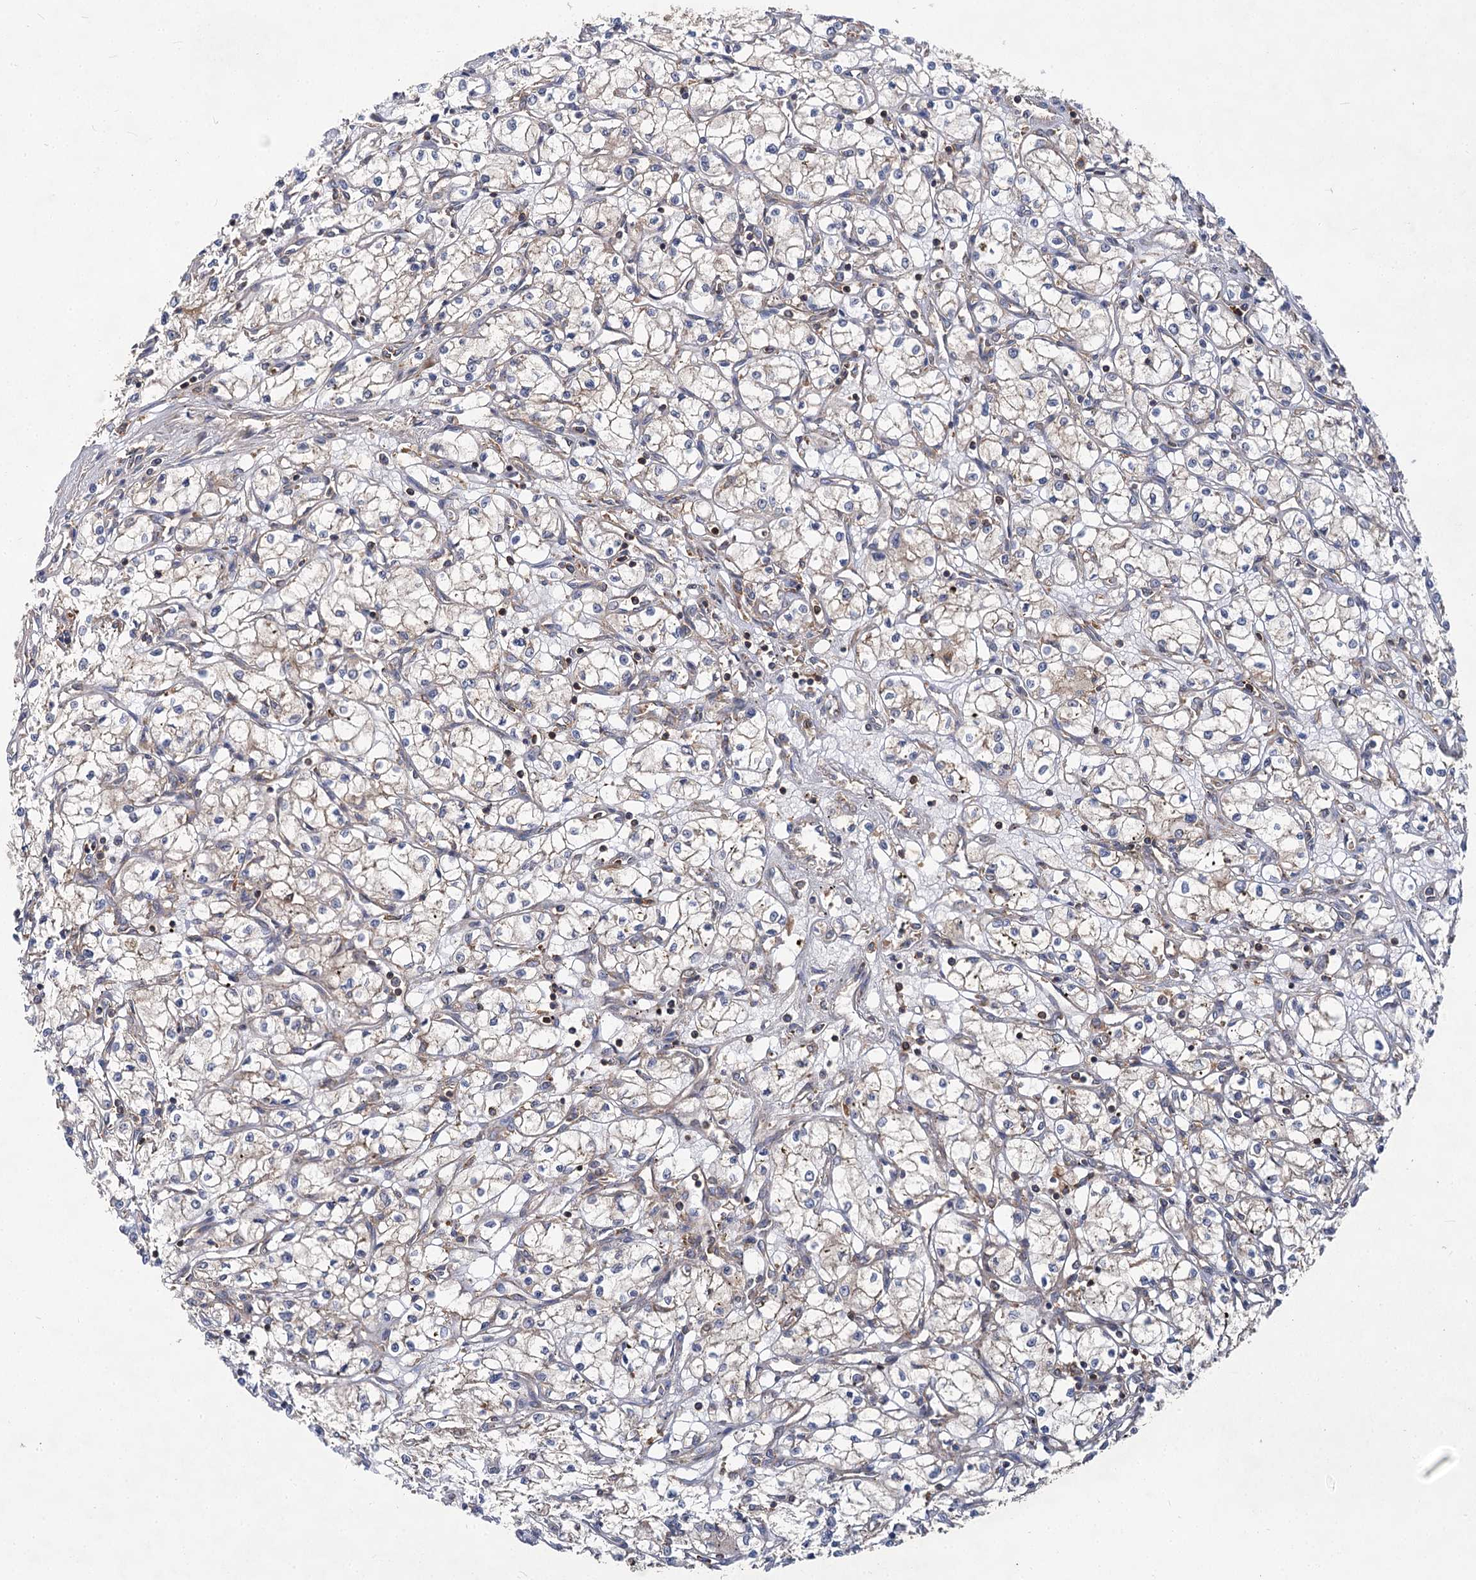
{"staining": {"intensity": "negative", "quantity": "none", "location": "none"}, "tissue": "renal cancer", "cell_type": "Tumor cells", "image_type": "cancer", "snomed": [{"axis": "morphology", "description": "Adenocarcinoma, NOS"}, {"axis": "topography", "description": "Kidney"}], "caption": "Human renal adenocarcinoma stained for a protein using immunohistochemistry (IHC) shows no expression in tumor cells.", "gene": "PACS1", "patient": {"sex": "male", "age": 59}}